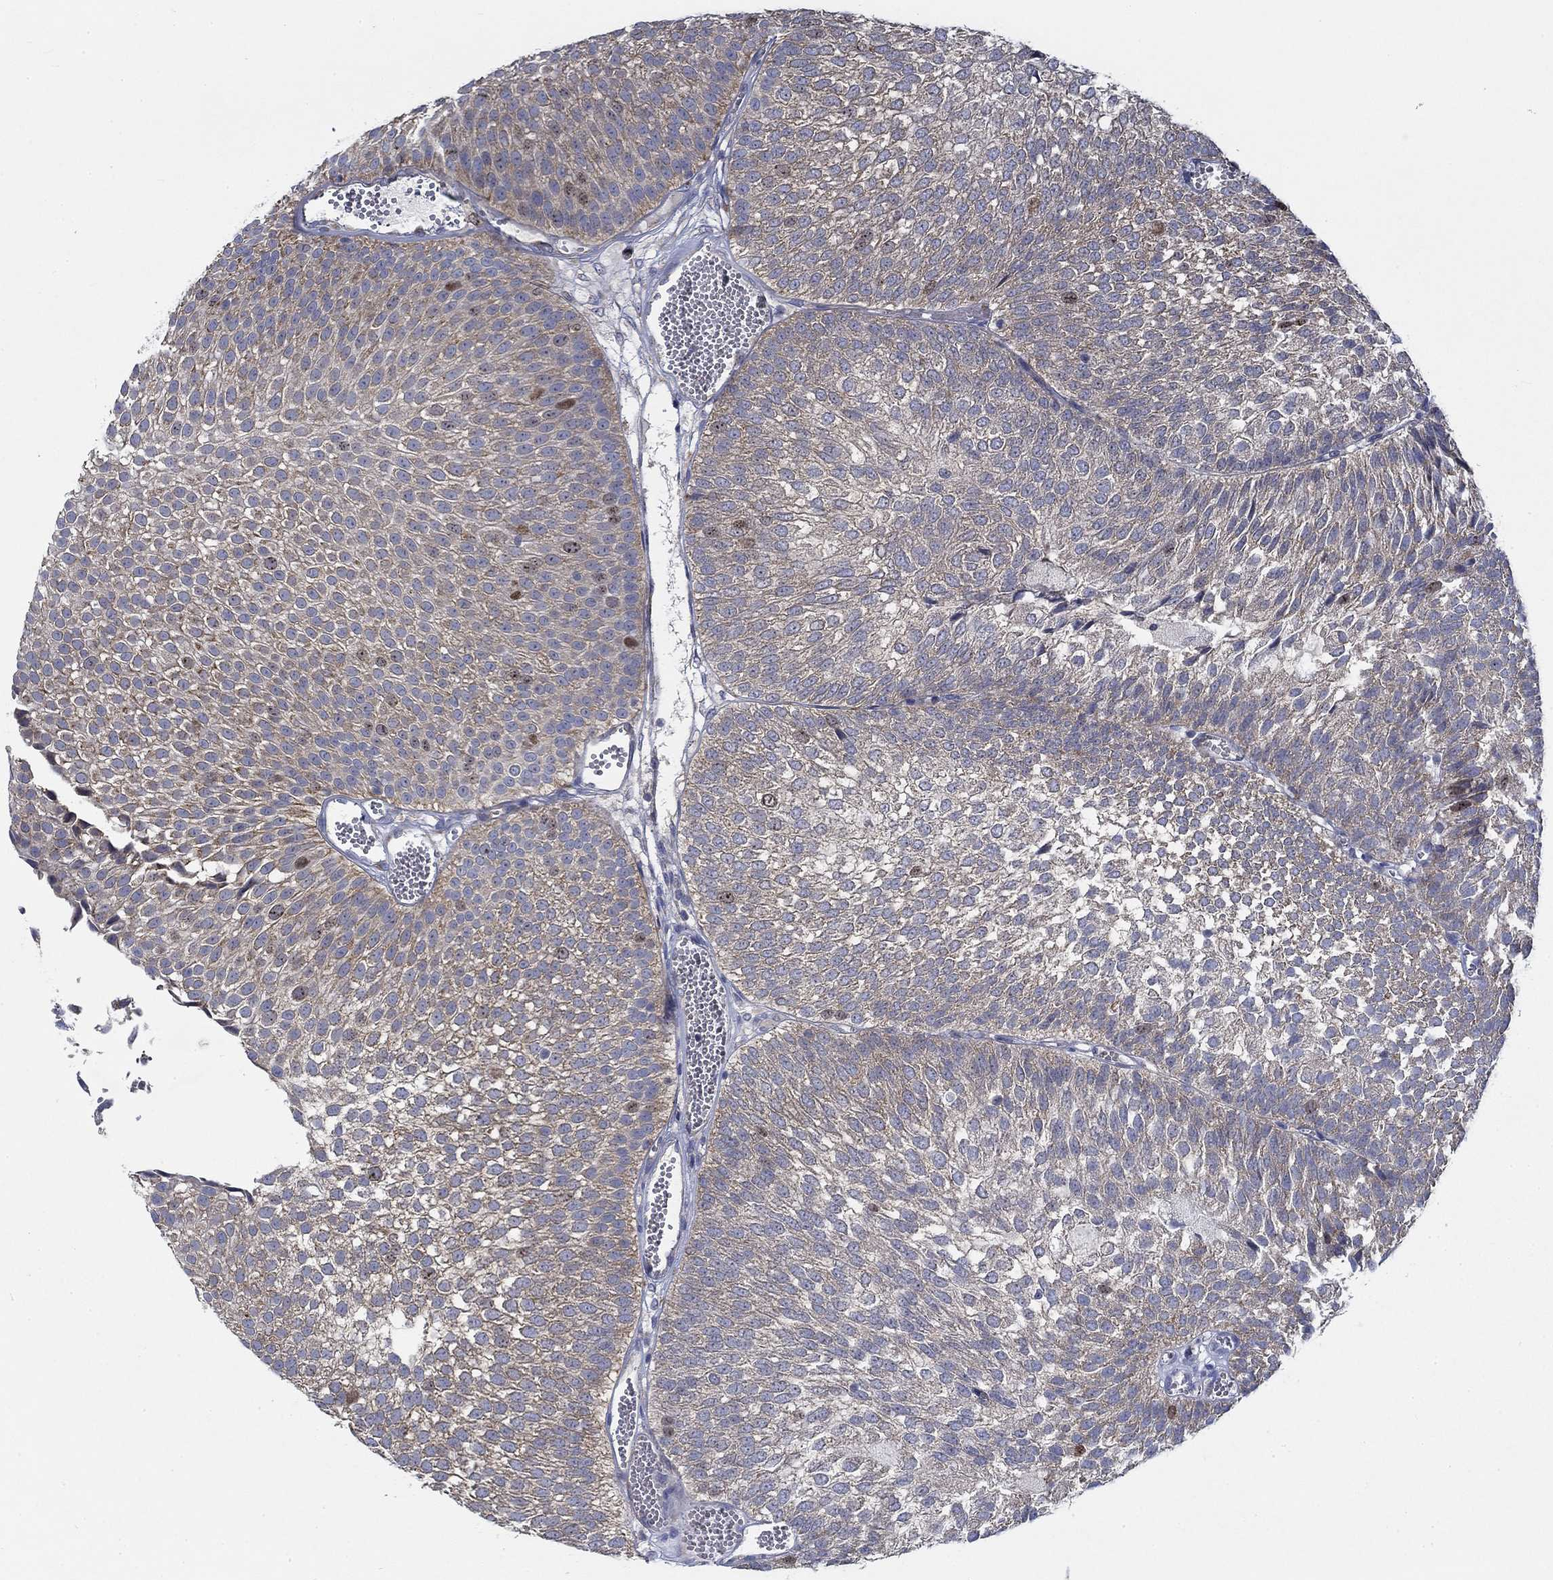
{"staining": {"intensity": "moderate", "quantity": "<25%", "location": "nuclear"}, "tissue": "urothelial cancer", "cell_type": "Tumor cells", "image_type": "cancer", "snomed": [{"axis": "morphology", "description": "Urothelial carcinoma, Low grade"}, {"axis": "topography", "description": "Urinary bladder"}], "caption": "A high-resolution histopathology image shows immunohistochemistry staining of urothelial carcinoma (low-grade), which displays moderate nuclear positivity in about <25% of tumor cells. (DAB (3,3'-diaminobenzidine) = brown stain, brightfield microscopy at high magnification).", "gene": "MMP24", "patient": {"sex": "male", "age": 52}}